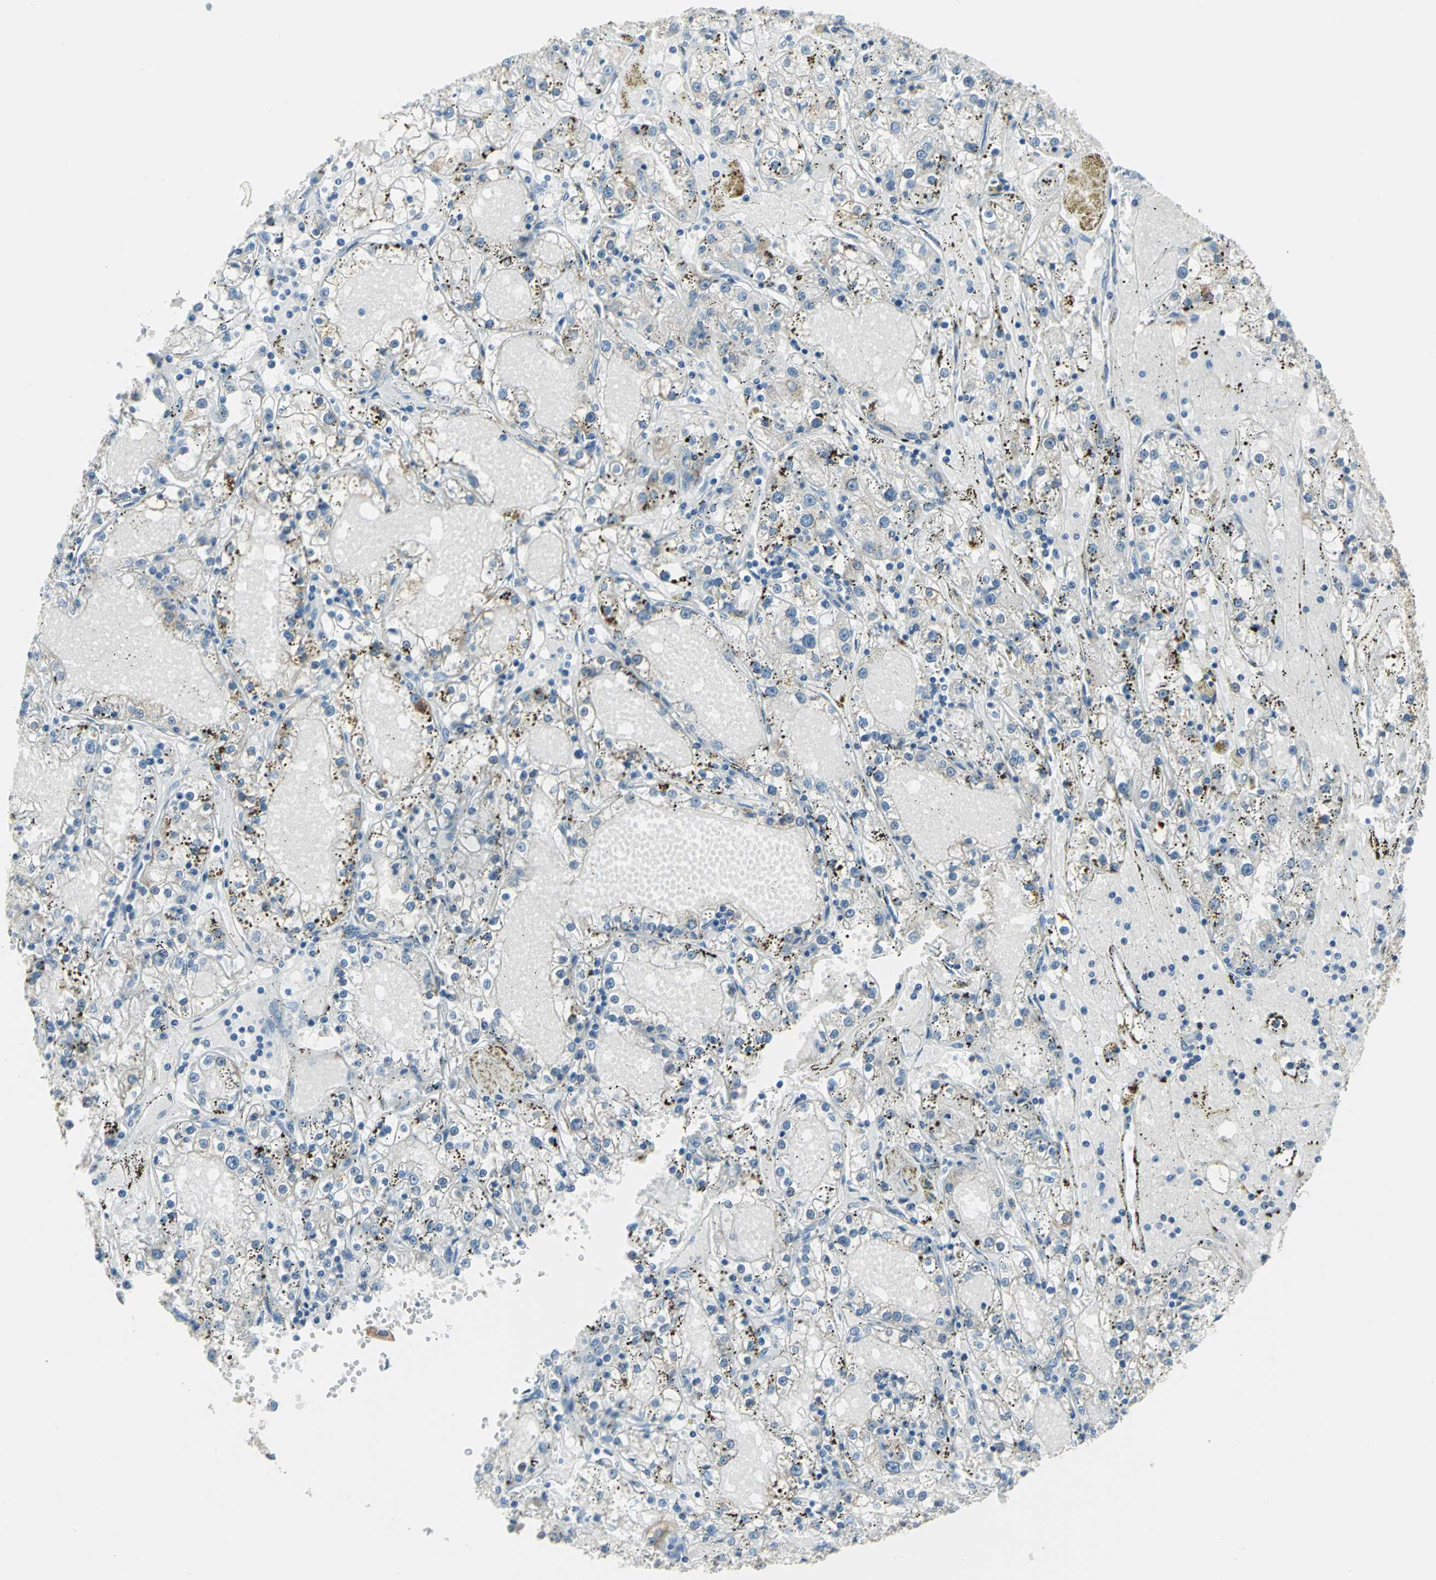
{"staining": {"intensity": "moderate", "quantity": "<25%", "location": "cytoplasmic/membranous"}, "tissue": "renal cancer", "cell_type": "Tumor cells", "image_type": "cancer", "snomed": [{"axis": "morphology", "description": "Adenocarcinoma, NOS"}, {"axis": "topography", "description": "Kidney"}], "caption": "IHC (DAB) staining of human renal cancer (adenocarcinoma) exhibits moderate cytoplasmic/membranous protein expression in approximately <25% of tumor cells.", "gene": "CYB5A", "patient": {"sex": "male", "age": 56}}